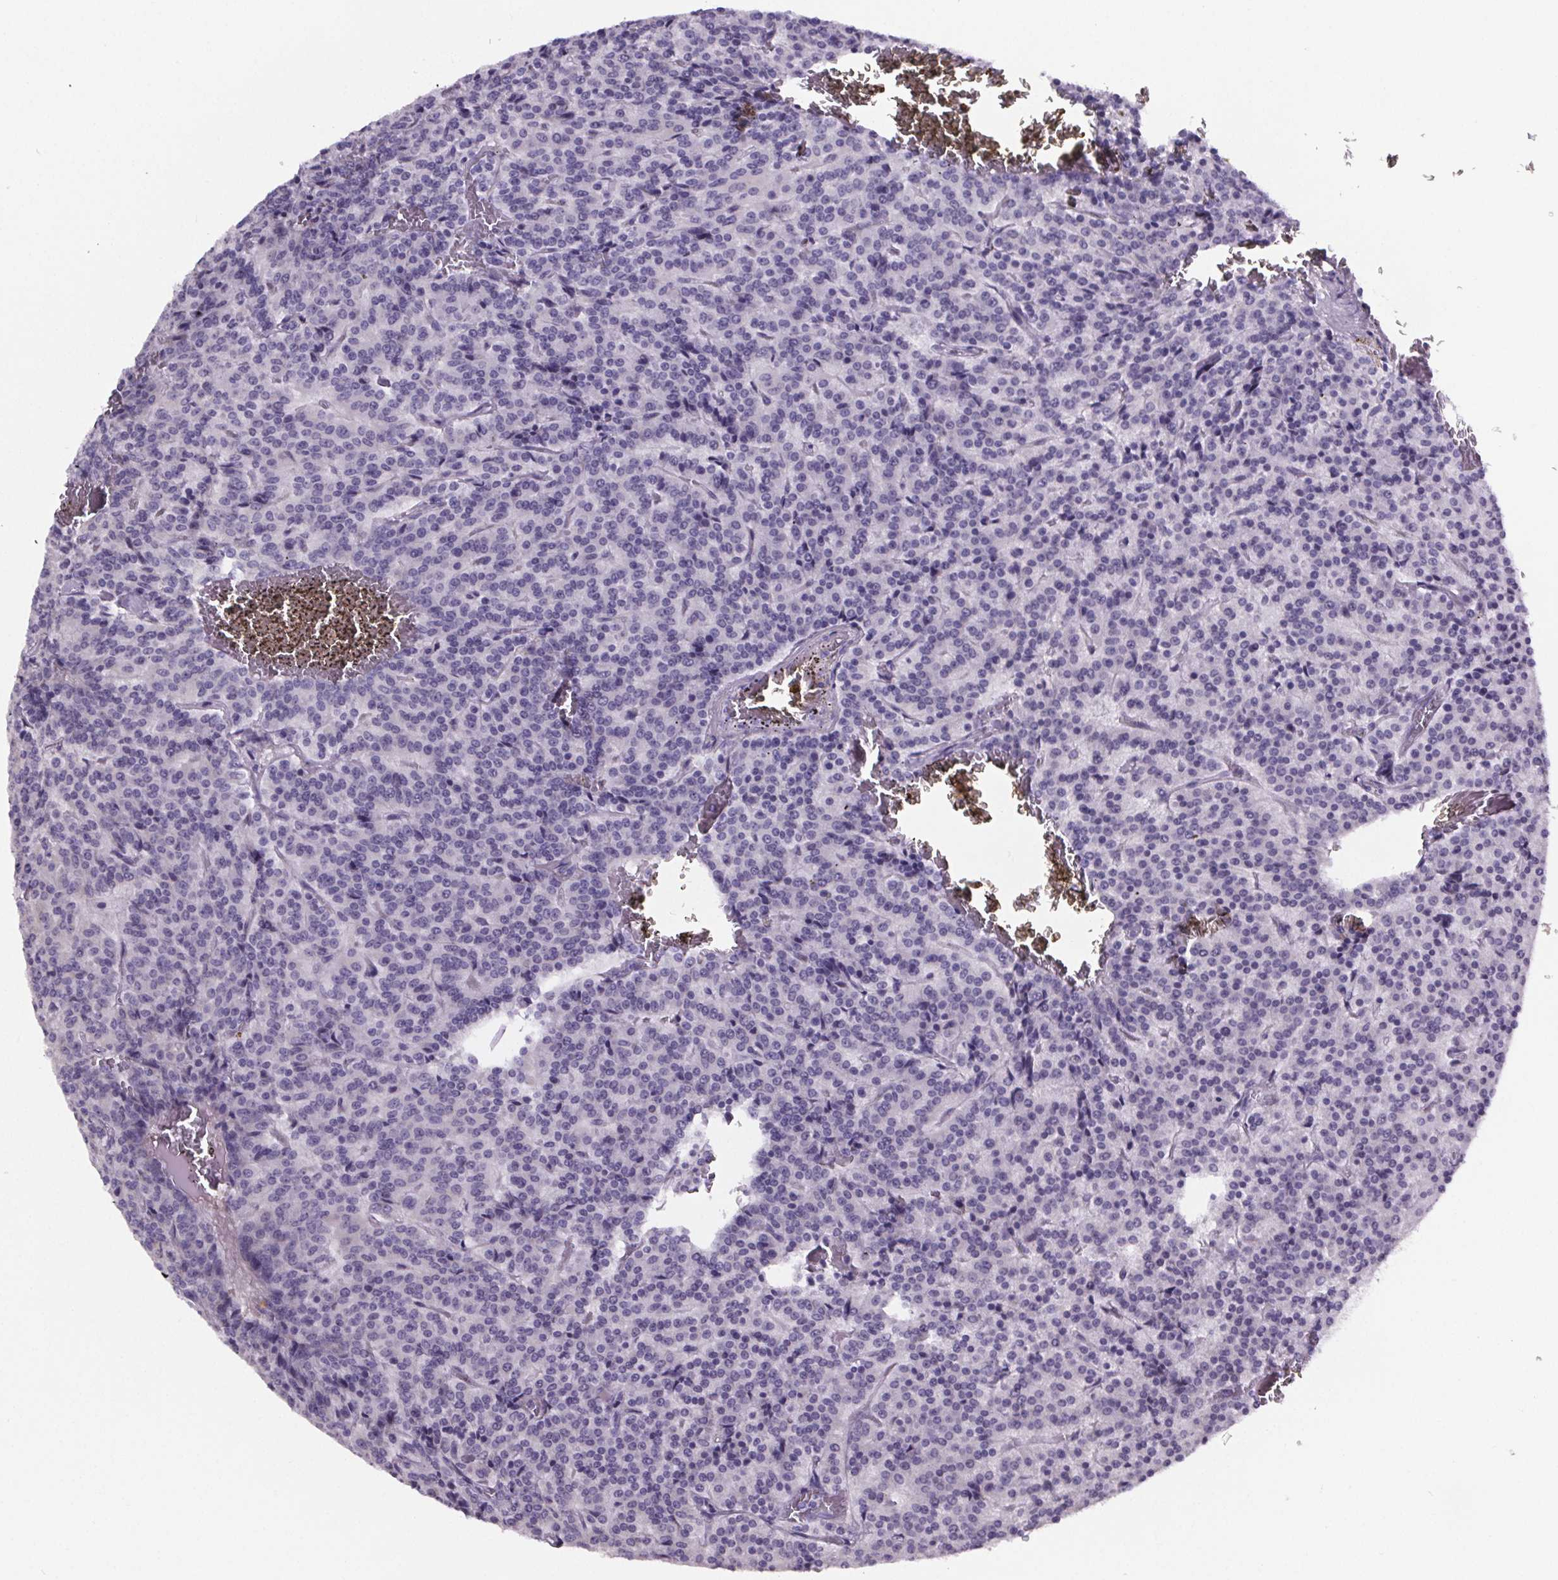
{"staining": {"intensity": "negative", "quantity": "none", "location": "none"}, "tissue": "carcinoid", "cell_type": "Tumor cells", "image_type": "cancer", "snomed": [{"axis": "morphology", "description": "Carcinoid, malignant, NOS"}, {"axis": "topography", "description": "Lung"}], "caption": "Immunohistochemistry of carcinoid (malignant) exhibits no staining in tumor cells.", "gene": "CUBN", "patient": {"sex": "male", "age": 70}}